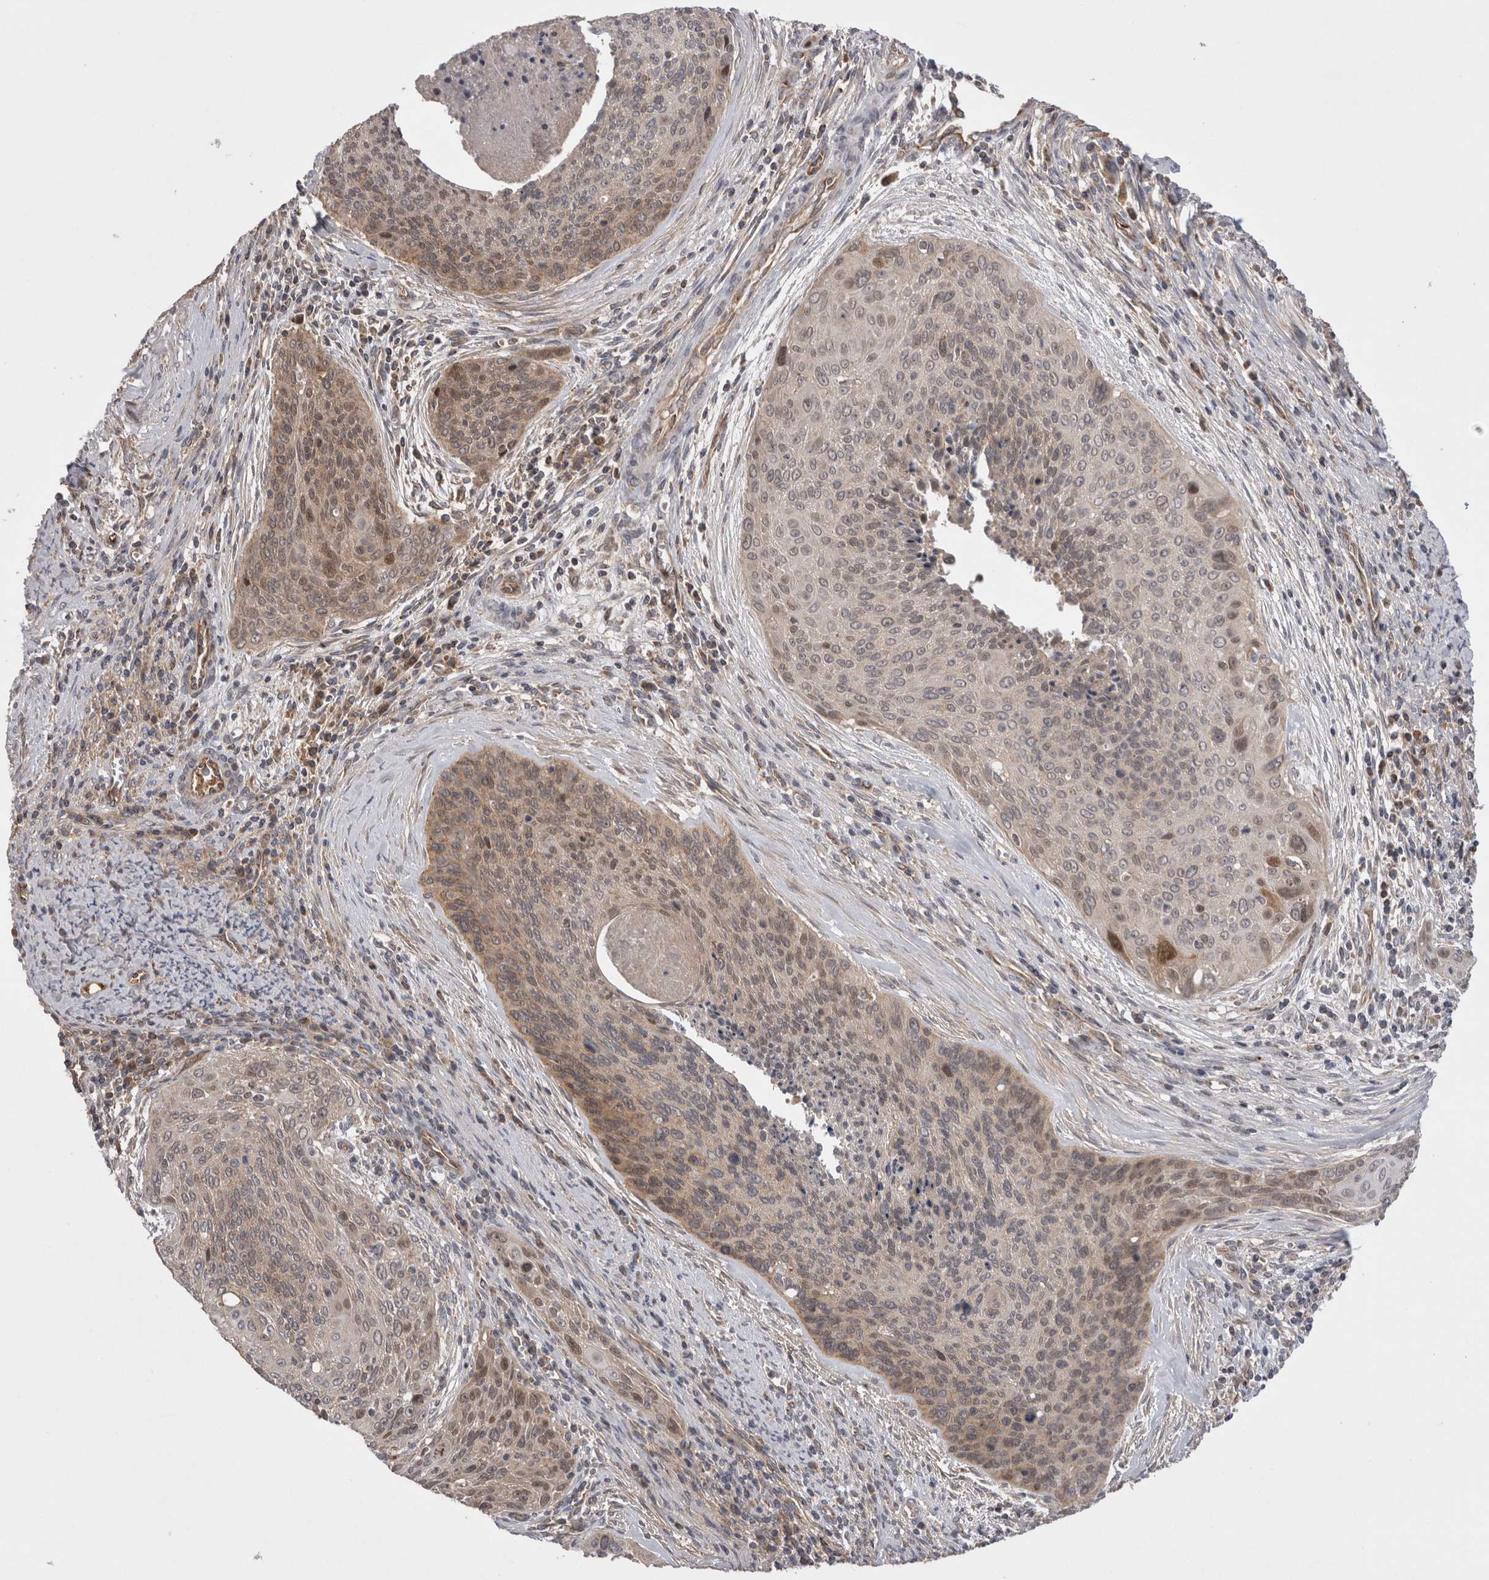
{"staining": {"intensity": "weak", "quantity": "<25%", "location": "cytoplasmic/membranous"}, "tissue": "cervical cancer", "cell_type": "Tumor cells", "image_type": "cancer", "snomed": [{"axis": "morphology", "description": "Squamous cell carcinoma, NOS"}, {"axis": "topography", "description": "Cervix"}], "caption": "DAB (3,3'-diaminobenzidine) immunohistochemical staining of human cervical cancer (squamous cell carcinoma) exhibits no significant positivity in tumor cells. (DAB IHC visualized using brightfield microscopy, high magnification).", "gene": "DARS2", "patient": {"sex": "female", "age": 55}}